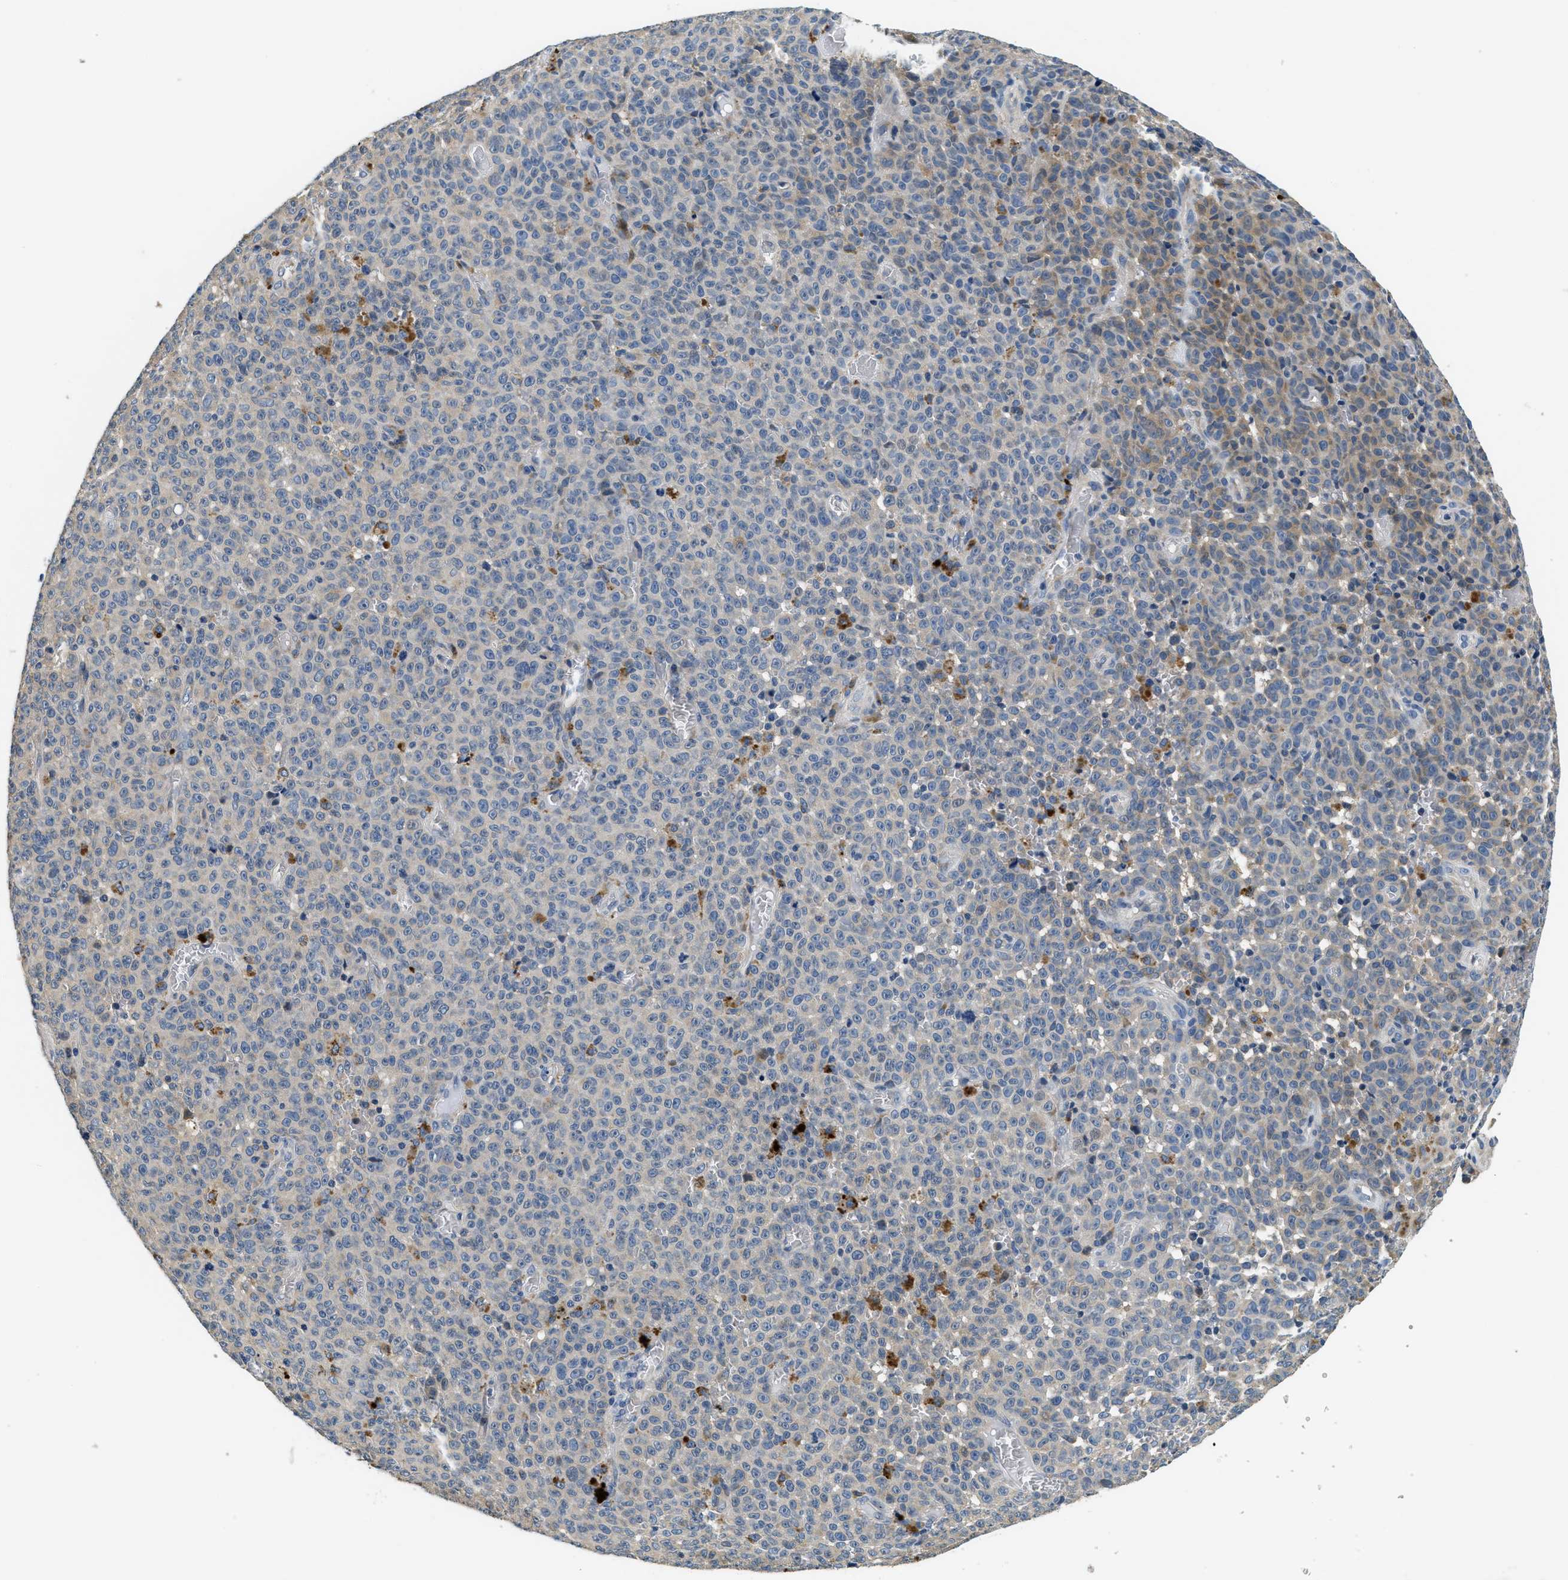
{"staining": {"intensity": "weak", "quantity": "<25%", "location": "cytoplasmic/membranous"}, "tissue": "melanoma", "cell_type": "Tumor cells", "image_type": "cancer", "snomed": [{"axis": "morphology", "description": "Malignant melanoma, NOS"}, {"axis": "topography", "description": "Skin"}], "caption": "A histopathology image of human melanoma is negative for staining in tumor cells.", "gene": "ALDH3A2", "patient": {"sex": "female", "age": 82}}